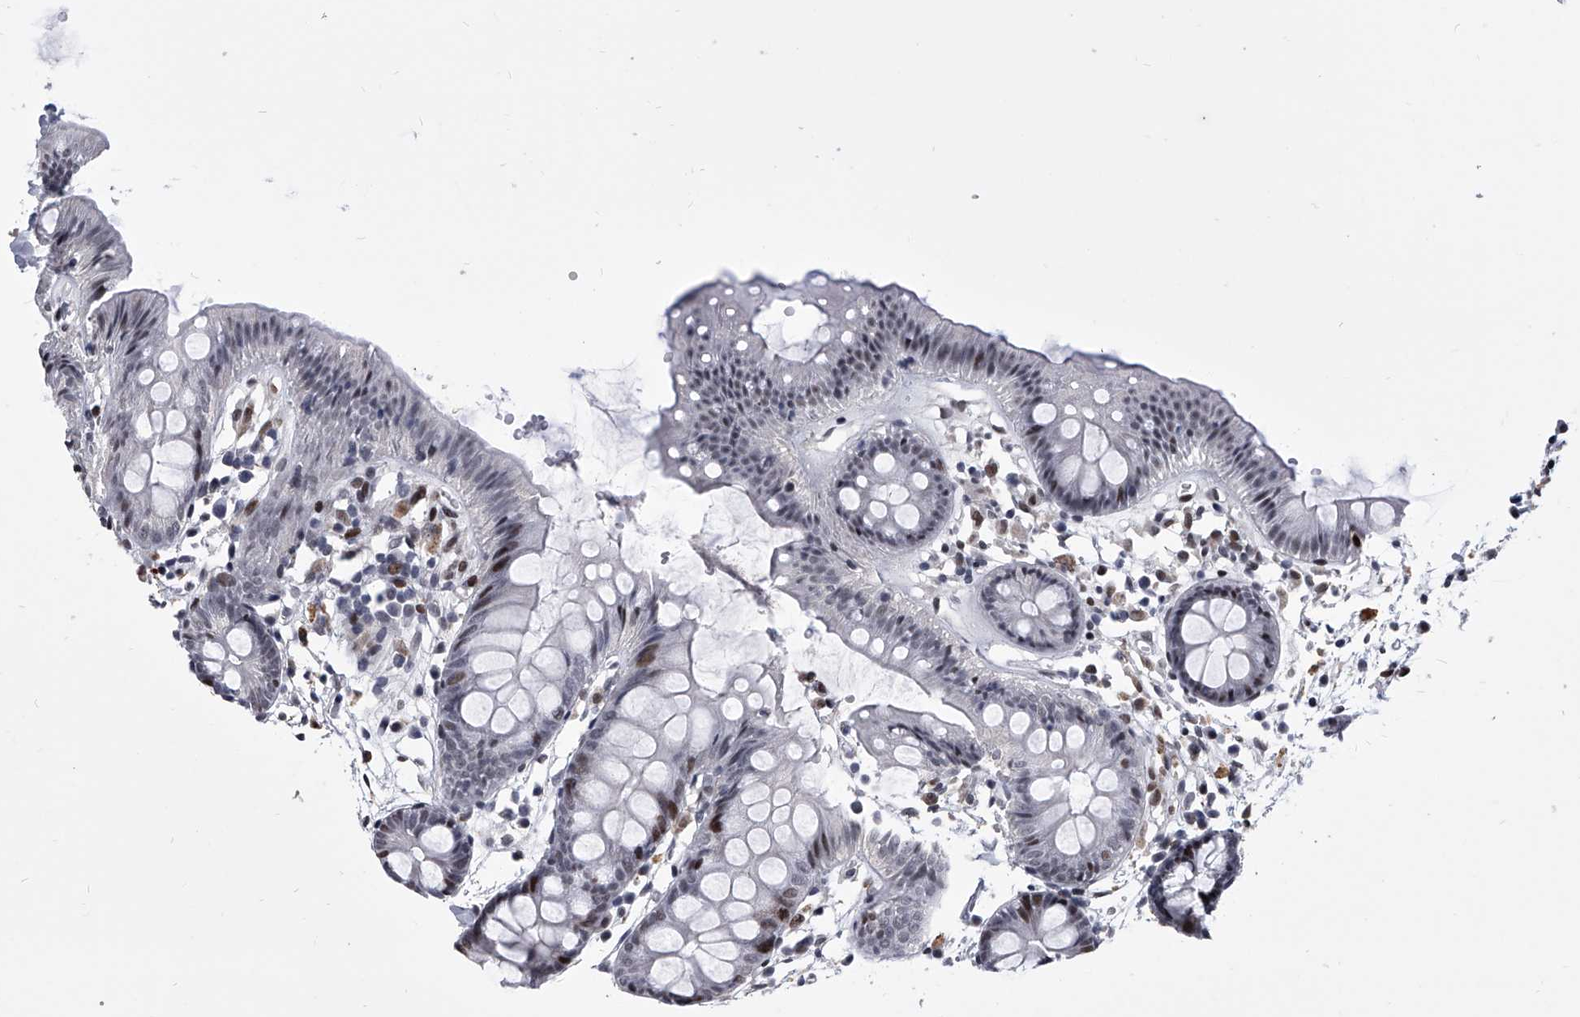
{"staining": {"intensity": "weak", "quantity": ">75%", "location": "nuclear"}, "tissue": "colon", "cell_type": "Endothelial cells", "image_type": "normal", "snomed": [{"axis": "morphology", "description": "Normal tissue, NOS"}, {"axis": "topography", "description": "Colon"}], "caption": "High-power microscopy captured an immunohistochemistry photomicrograph of unremarkable colon, revealing weak nuclear staining in about >75% of endothelial cells.", "gene": "CMTR1", "patient": {"sex": "male", "age": 56}}